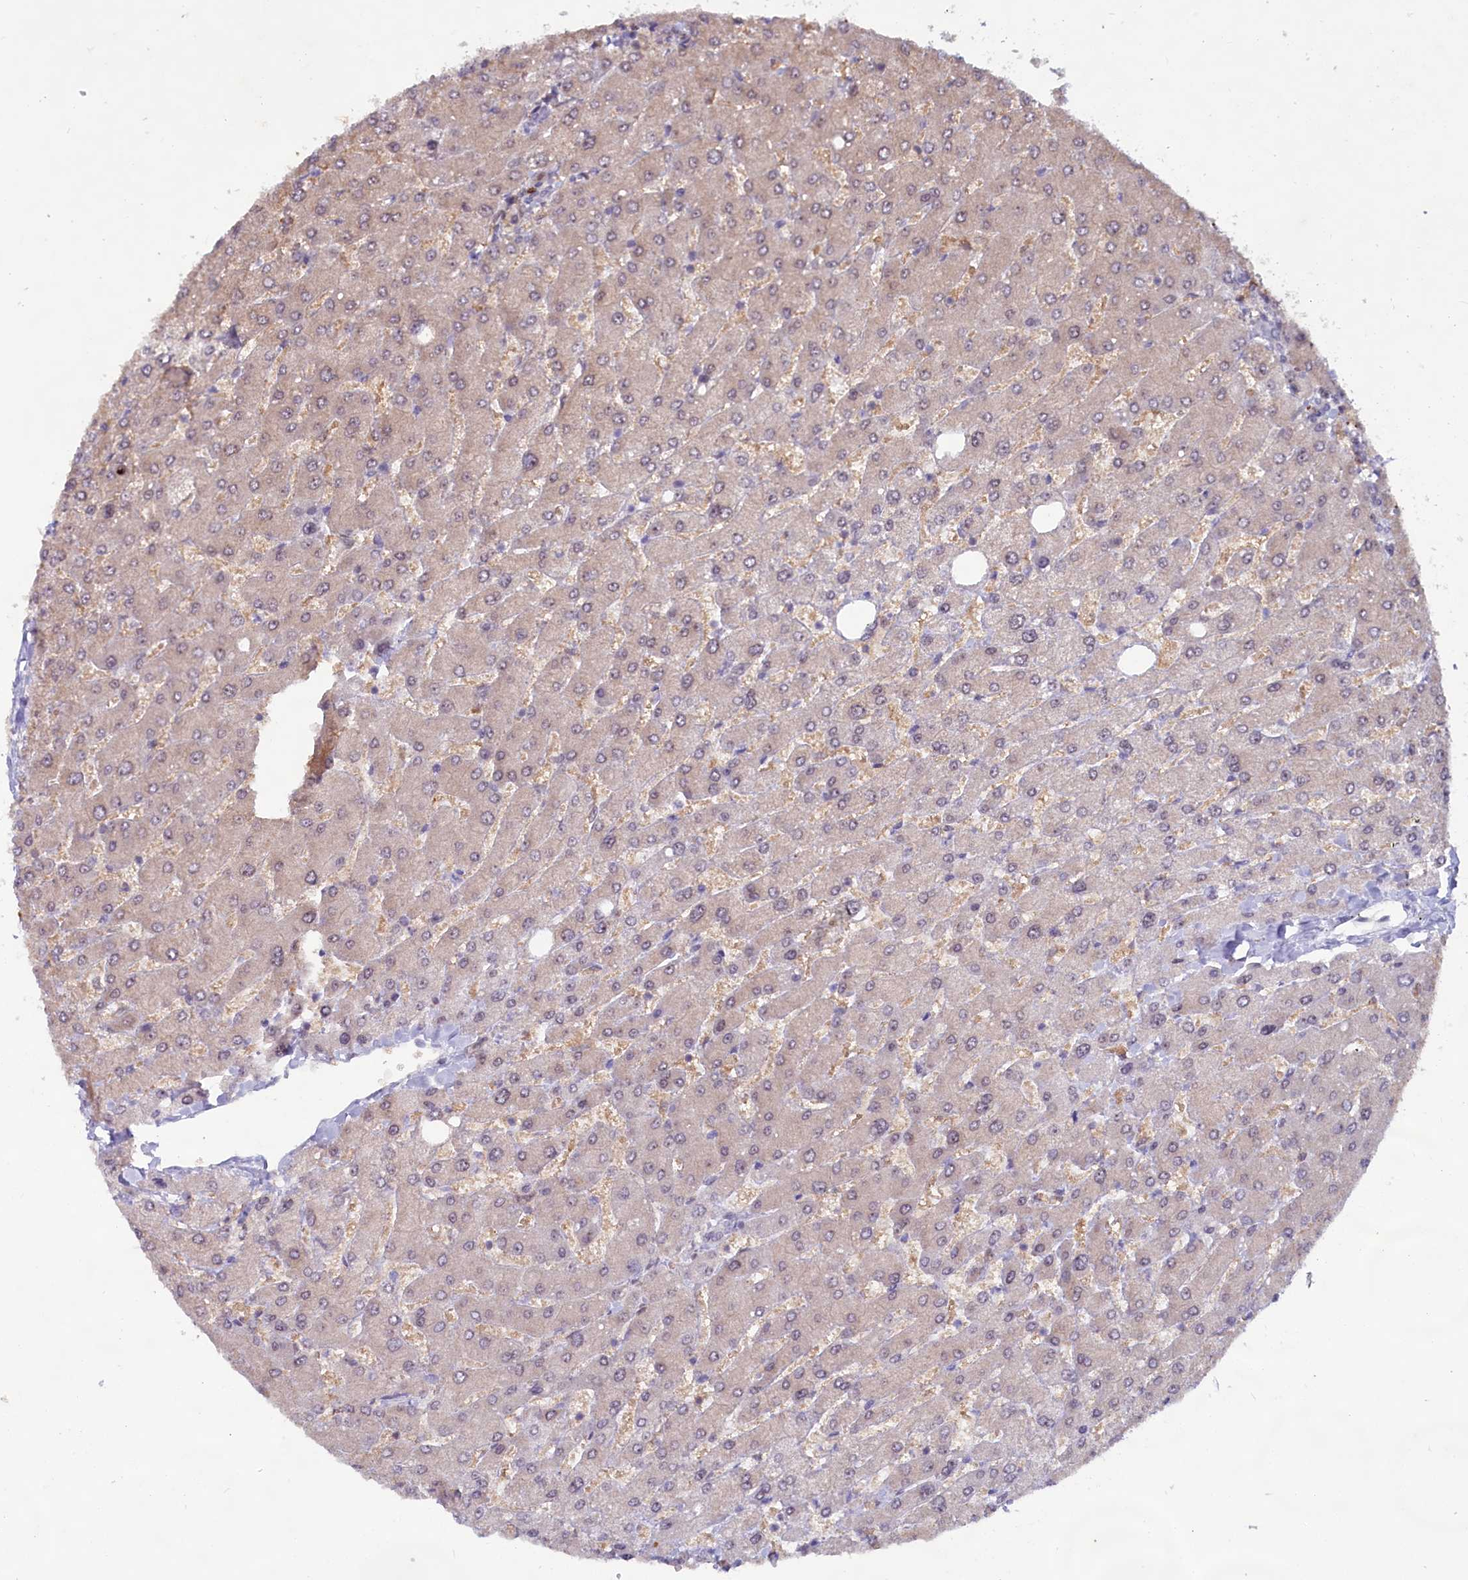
{"staining": {"intensity": "negative", "quantity": "none", "location": "none"}, "tissue": "liver", "cell_type": "Cholangiocytes", "image_type": "normal", "snomed": [{"axis": "morphology", "description": "Normal tissue, NOS"}, {"axis": "topography", "description": "Liver"}], "caption": "Immunohistochemical staining of benign human liver displays no significant expression in cholangiocytes. (Brightfield microscopy of DAB immunohistochemistry (IHC) at high magnification).", "gene": "C1D", "patient": {"sex": "male", "age": 55}}